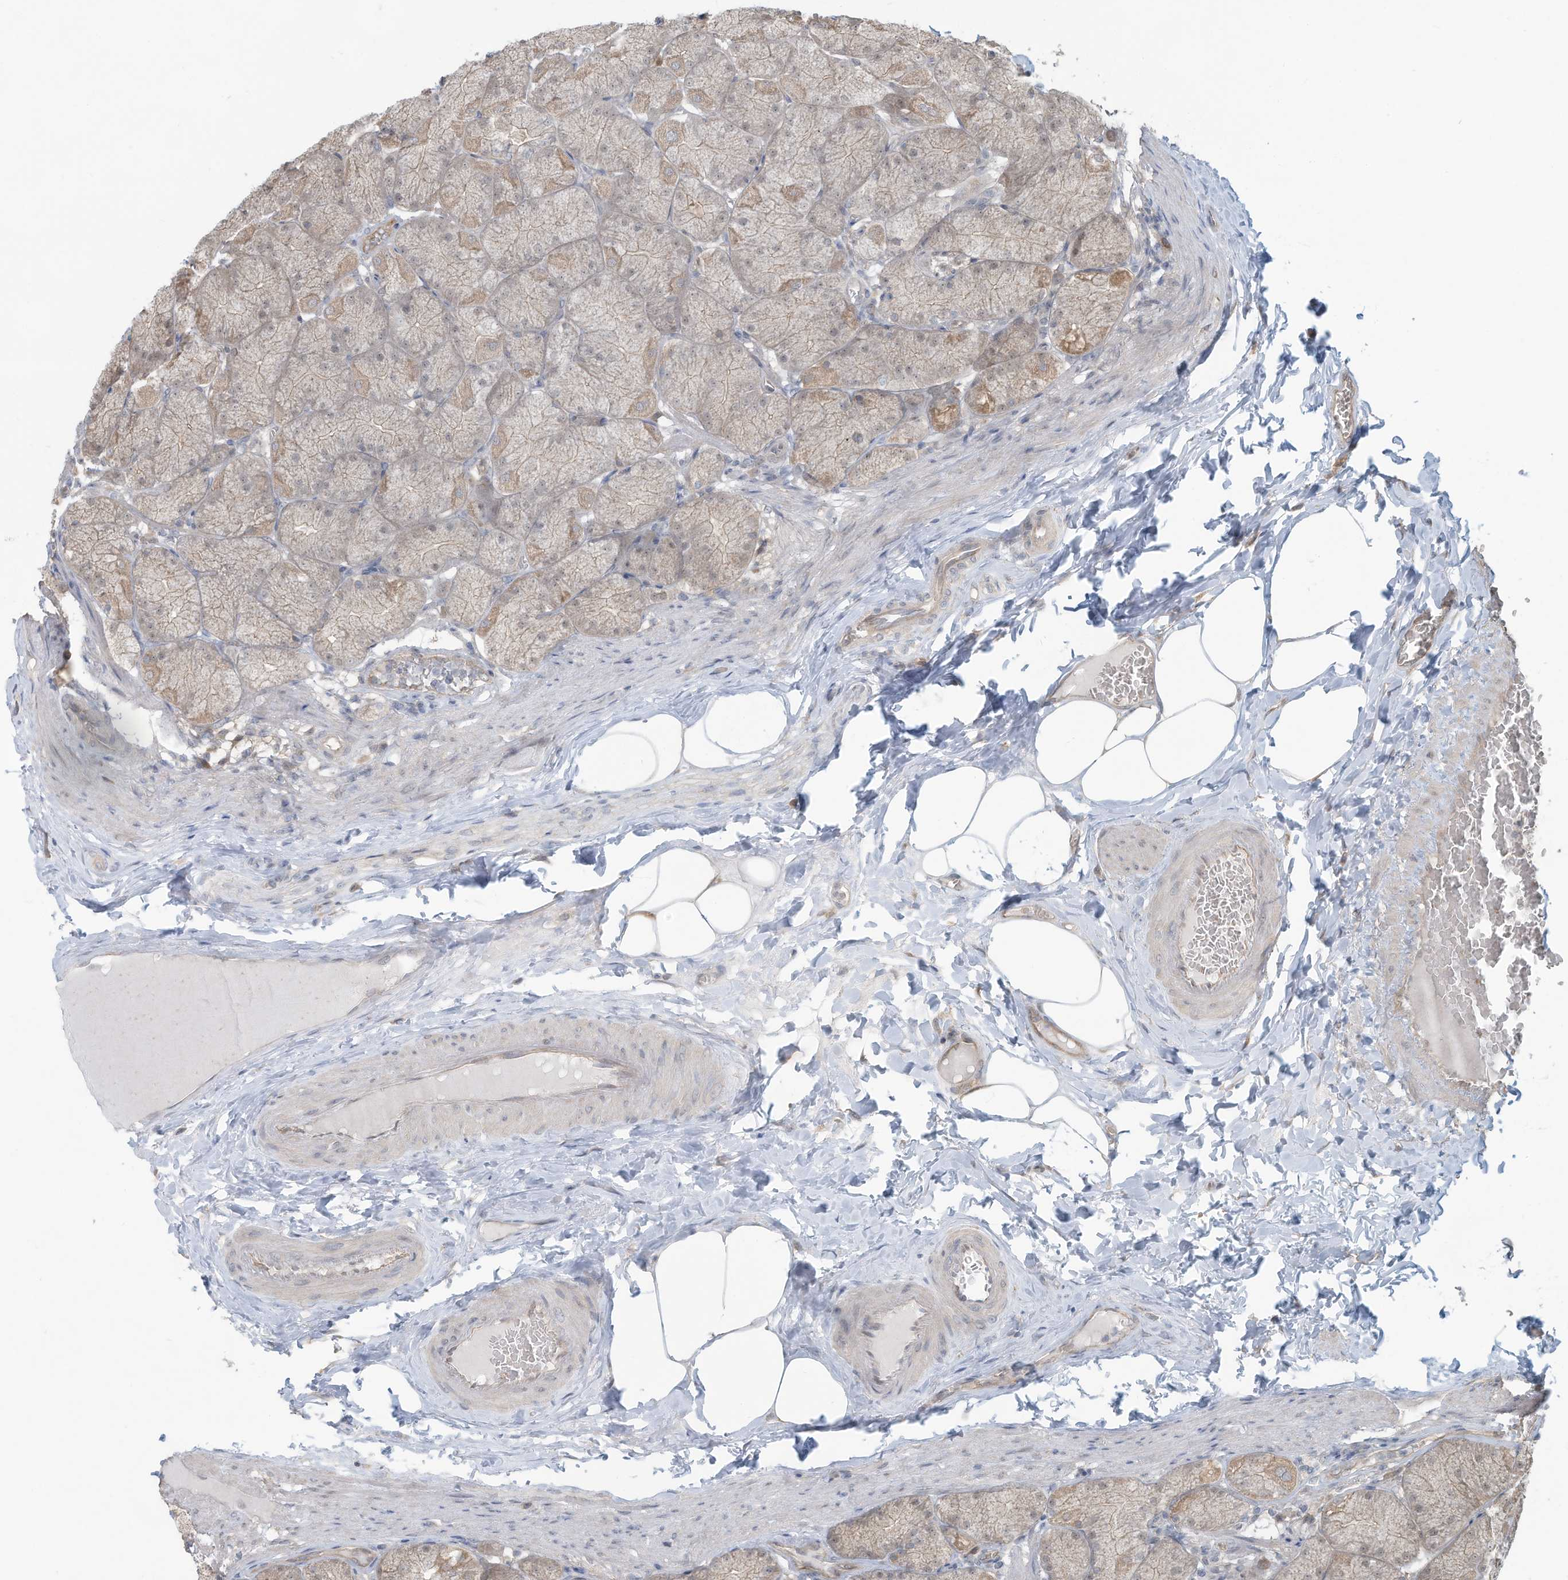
{"staining": {"intensity": "weak", "quantity": "25%-75%", "location": "cytoplasmic/membranous"}, "tissue": "stomach", "cell_type": "Glandular cells", "image_type": "normal", "snomed": [{"axis": "morphology", "description": "Normal tissue, NOS"}, {"axis": "topography", "description": "Stomach, upper"}], "caption": "Protein expression analysis of unremarkable human stomach reveals weak cytoplasmic/membranous staining in about 25%-75% of glandular cells. (DAB (3,3'-diaminobenzidine) IHC with brightfield microscopy, high magnification).", "gene": "ERI2", "patient": {"sex": "female", "age": 56}}